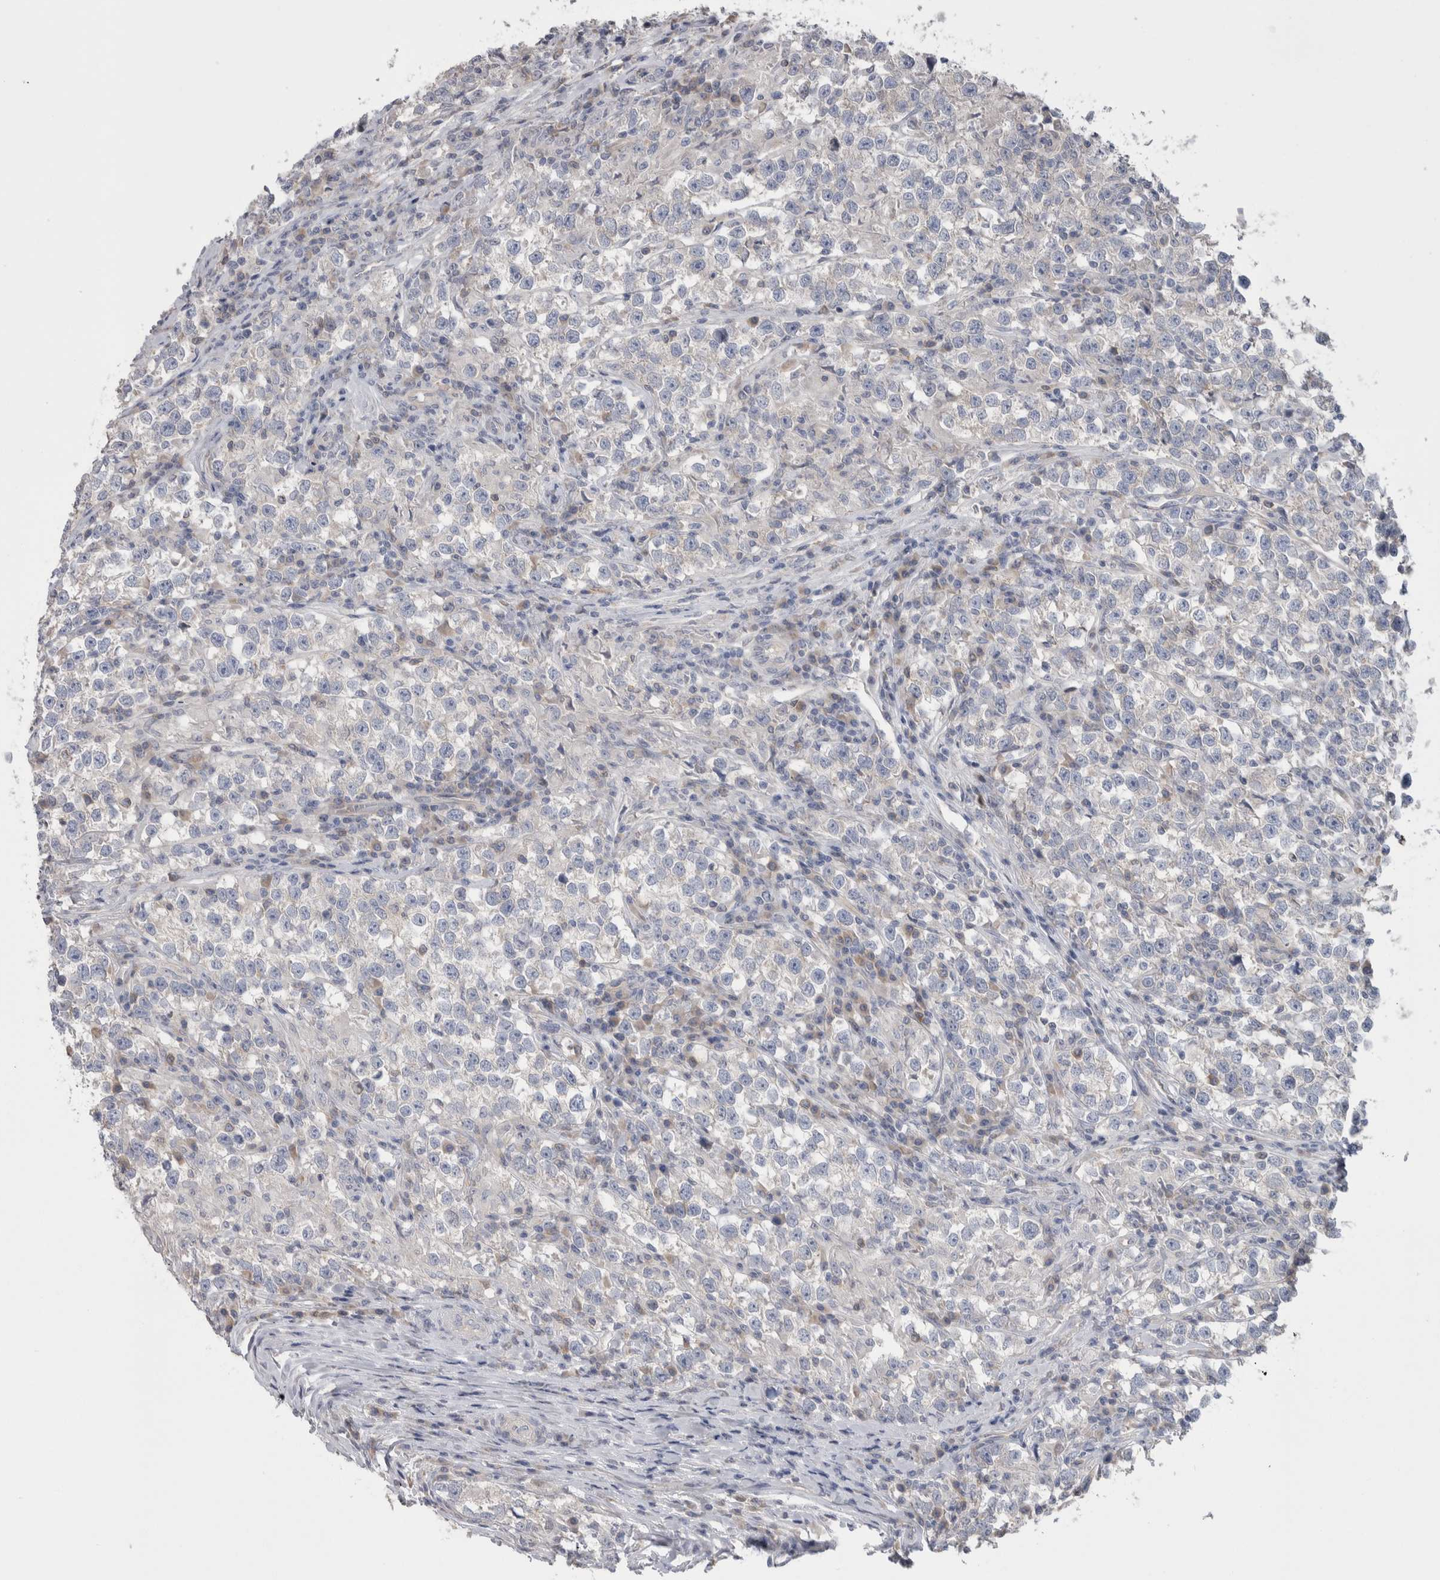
{"staining": {"intensity": "negative", "quantity": "none", "location": "none"}, "tissue": "testis cancer", "cell_type": "Tumor cells", "image_type": "cancer", "snomed": [{"axis": "morphology", "description": "Normal tissue, NOS"}, {"axis": "morphology", "description": "Seminoma, NOS"}, {"axis": "topography", "description": "Testis"}], "caption": "Tumor cells are negative for protein expression in human testis cancer (seminoma).", "gene": "GPHN", "patient": {"sex": "male", "age": 43}}